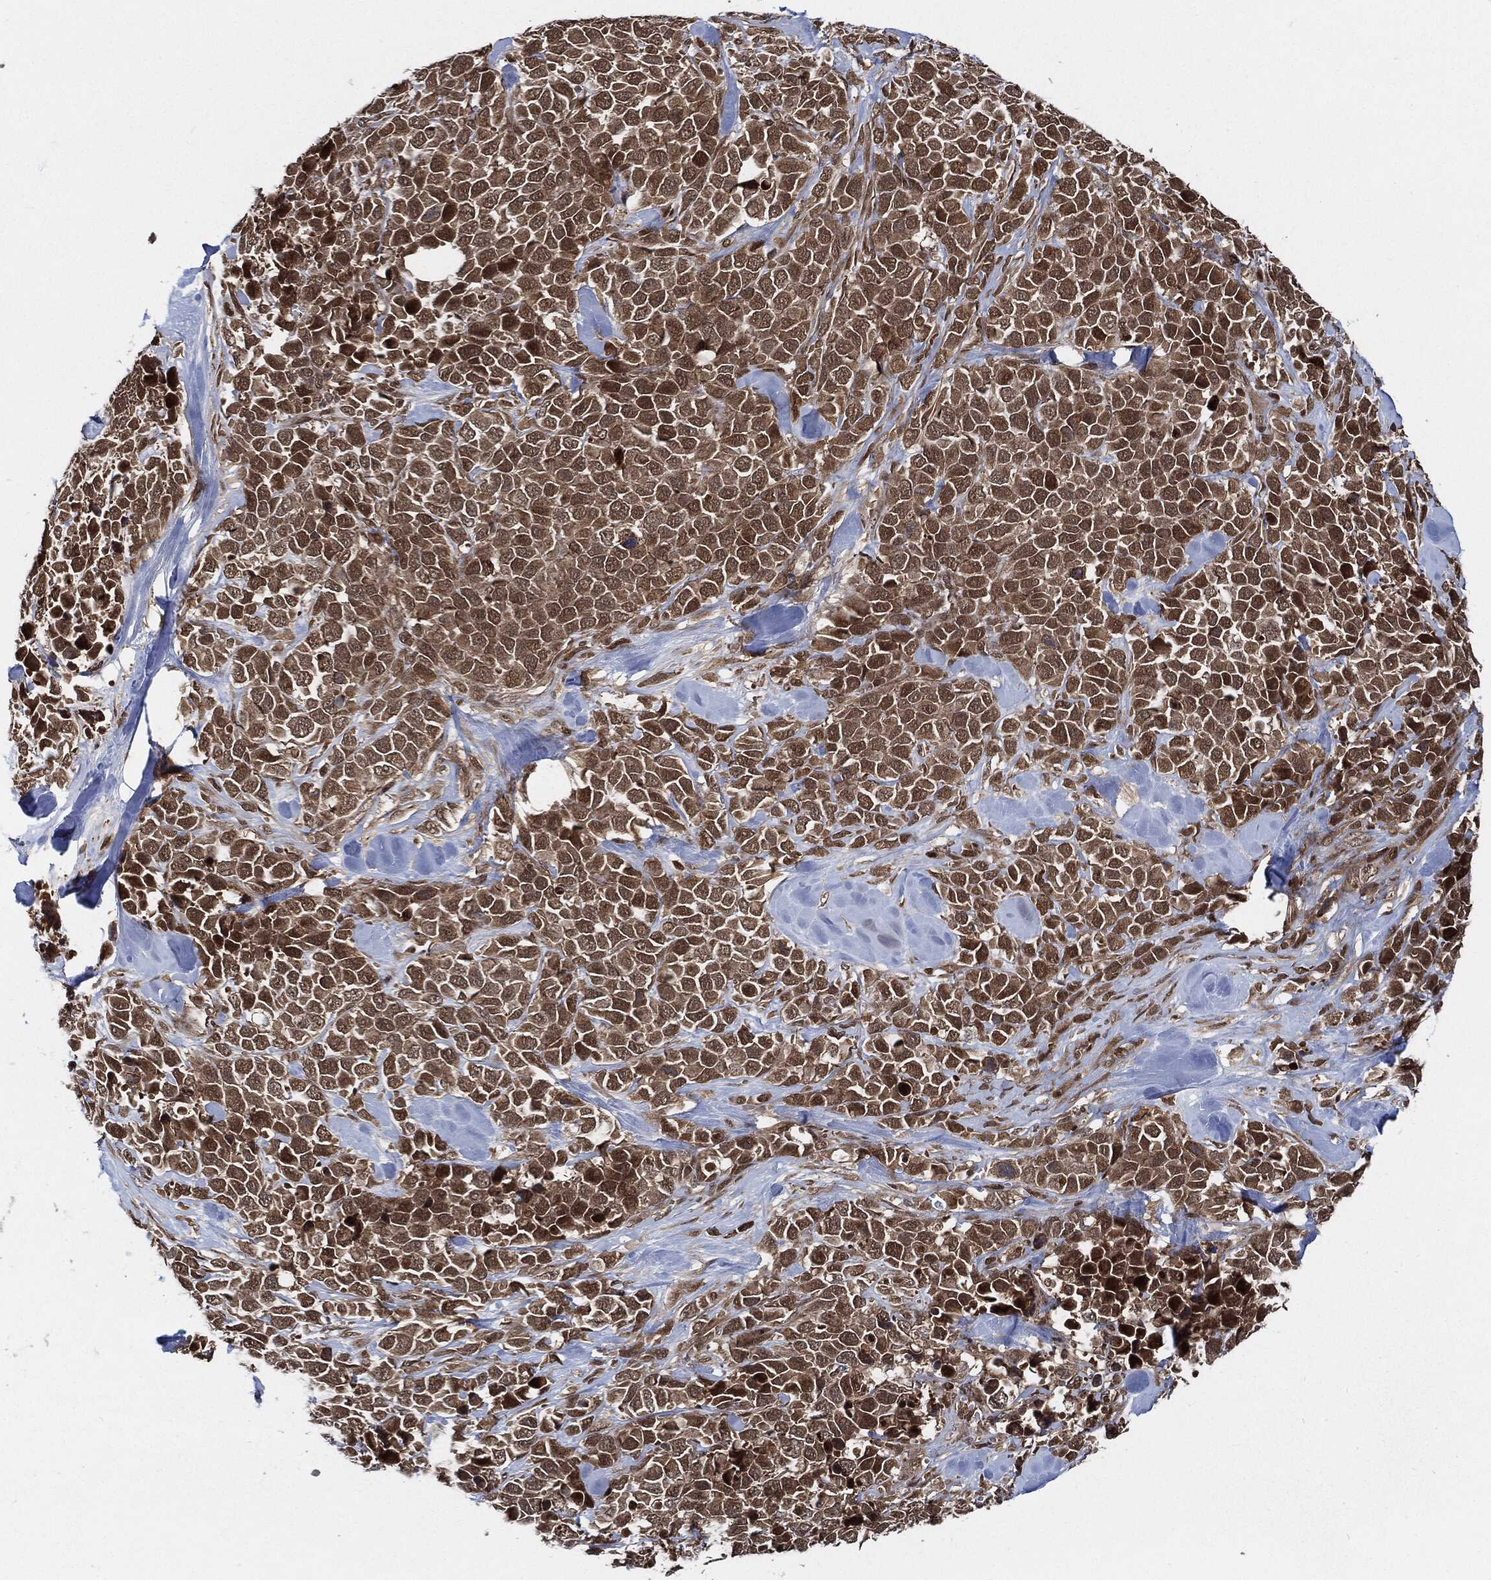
{"staining": {"intensity": "moderate", "quantity": ">75%", "location": "cytoplasmic/membranous,nuclear"}, "tissue": "melanoma", "cell_type": "Tumor cells", "image_type": "cancer", "snomed": [{"axis": "morphology", "description": "Malignant melanoma, Metastatic site"}, {"axis": "topography", "description": "Skin"}], "caption": "Immunohistochemical staining of melanoma exhibits moderate cytoplasmic/membranous and nuclear protein expression in approximately >75% of tumor cells.", "gene": "CUTA", "patient": {"sex": "male", "age": 84}}